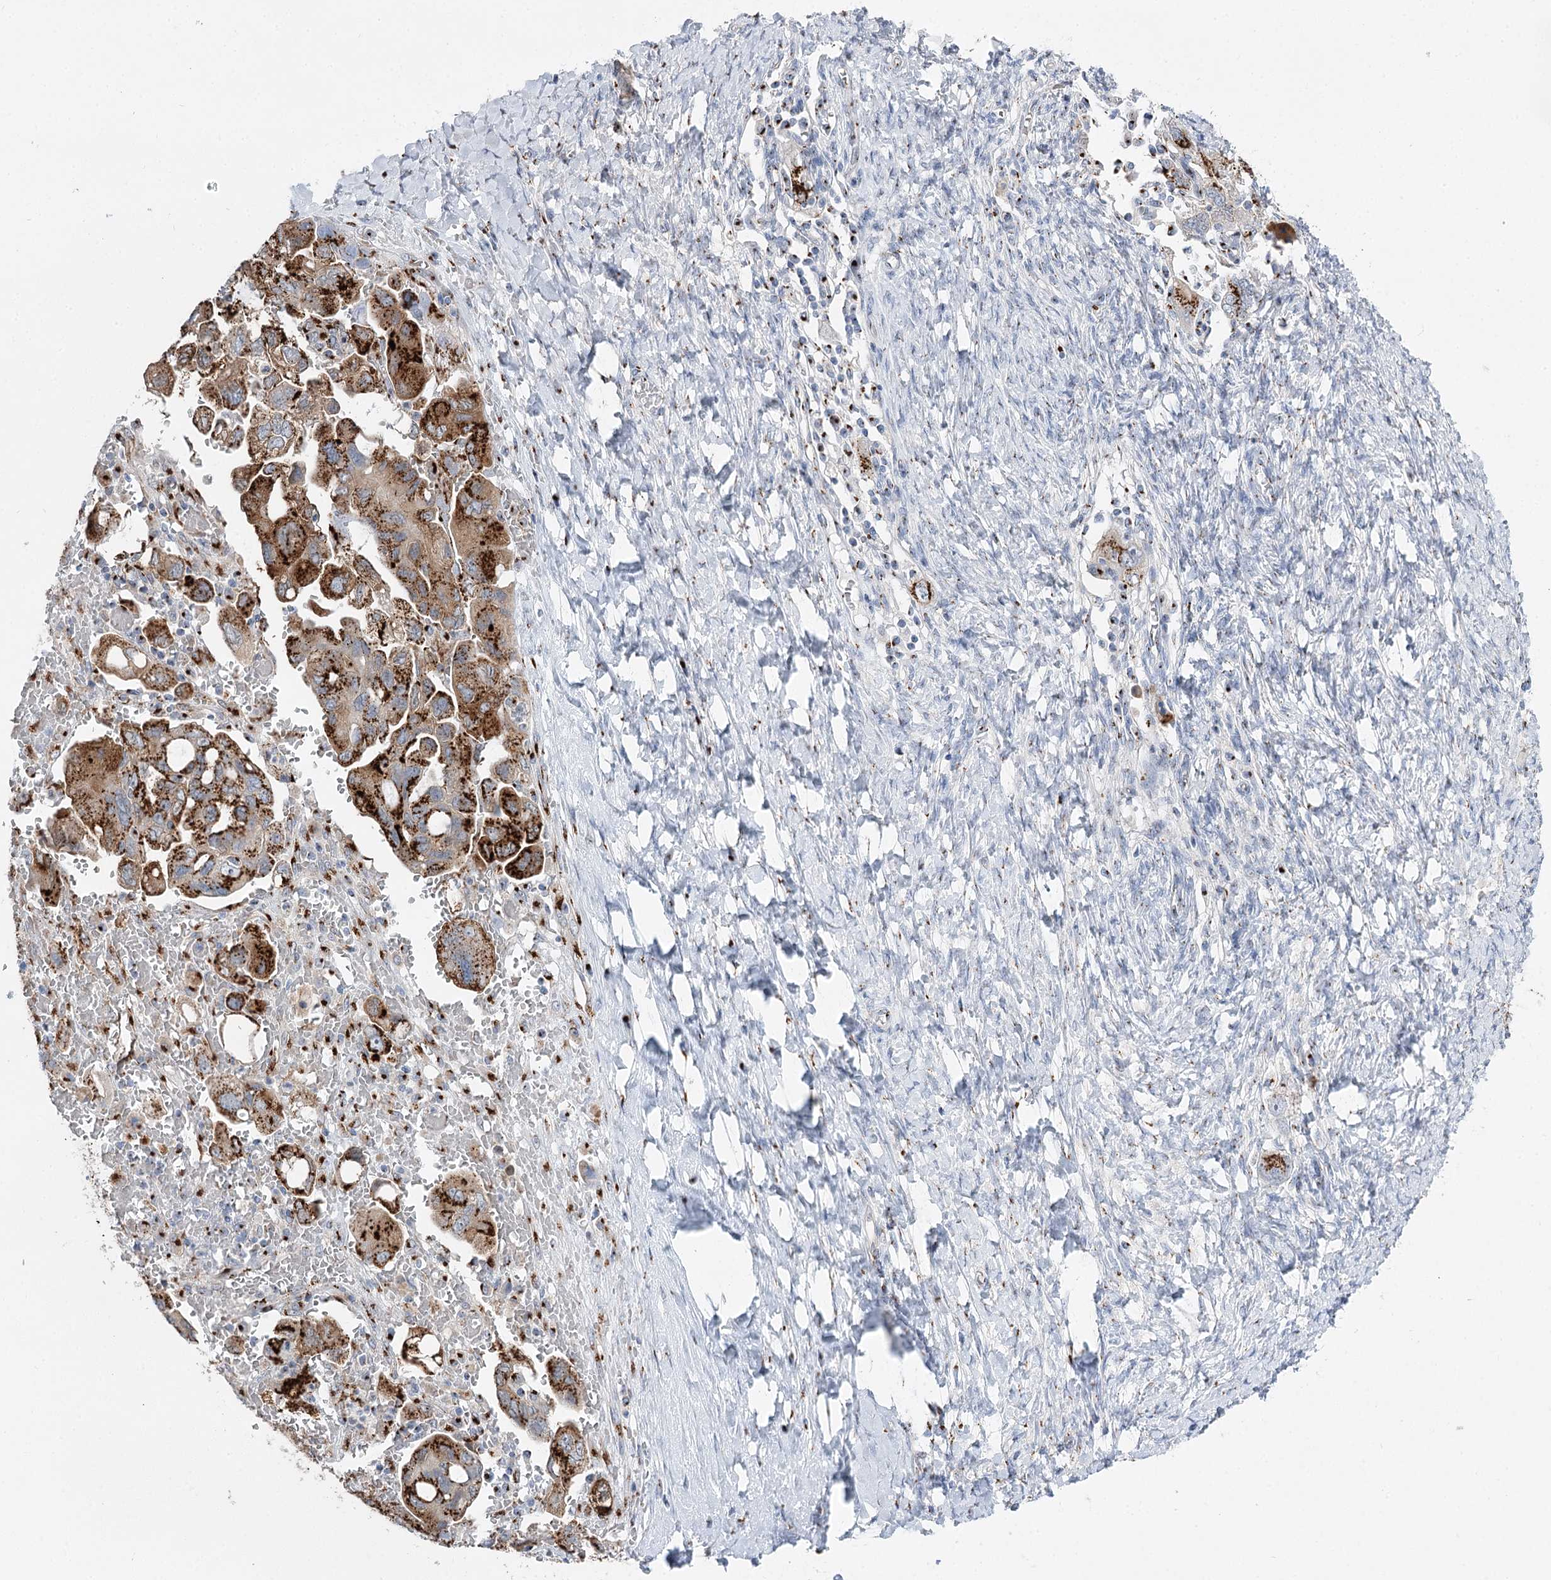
{"staining": {"intensity": "strong", "quantity": "25%-75%", "location": "cytoplasmic/membranous"}, "tissue": "ovarian cancer", "cell_type": "Tumor cells", "image_type": "cancer", "snomed": [{"axis": "morphology", "description": "Carcinoma, NOS"}, {"axis": "morphology", "description": "Cystadenocarcinoma, serous, NOS"}, {"axis": "topography", "description": "Ovary"}], "caption": "Strong cytoplasmic/membranous positivity for a protein is identified in approximately 25%-75% of tumor cells of ovarian cancer using IHC.", "gene": "TMEM165", "patient": {"sex": "female", "age": 69}}